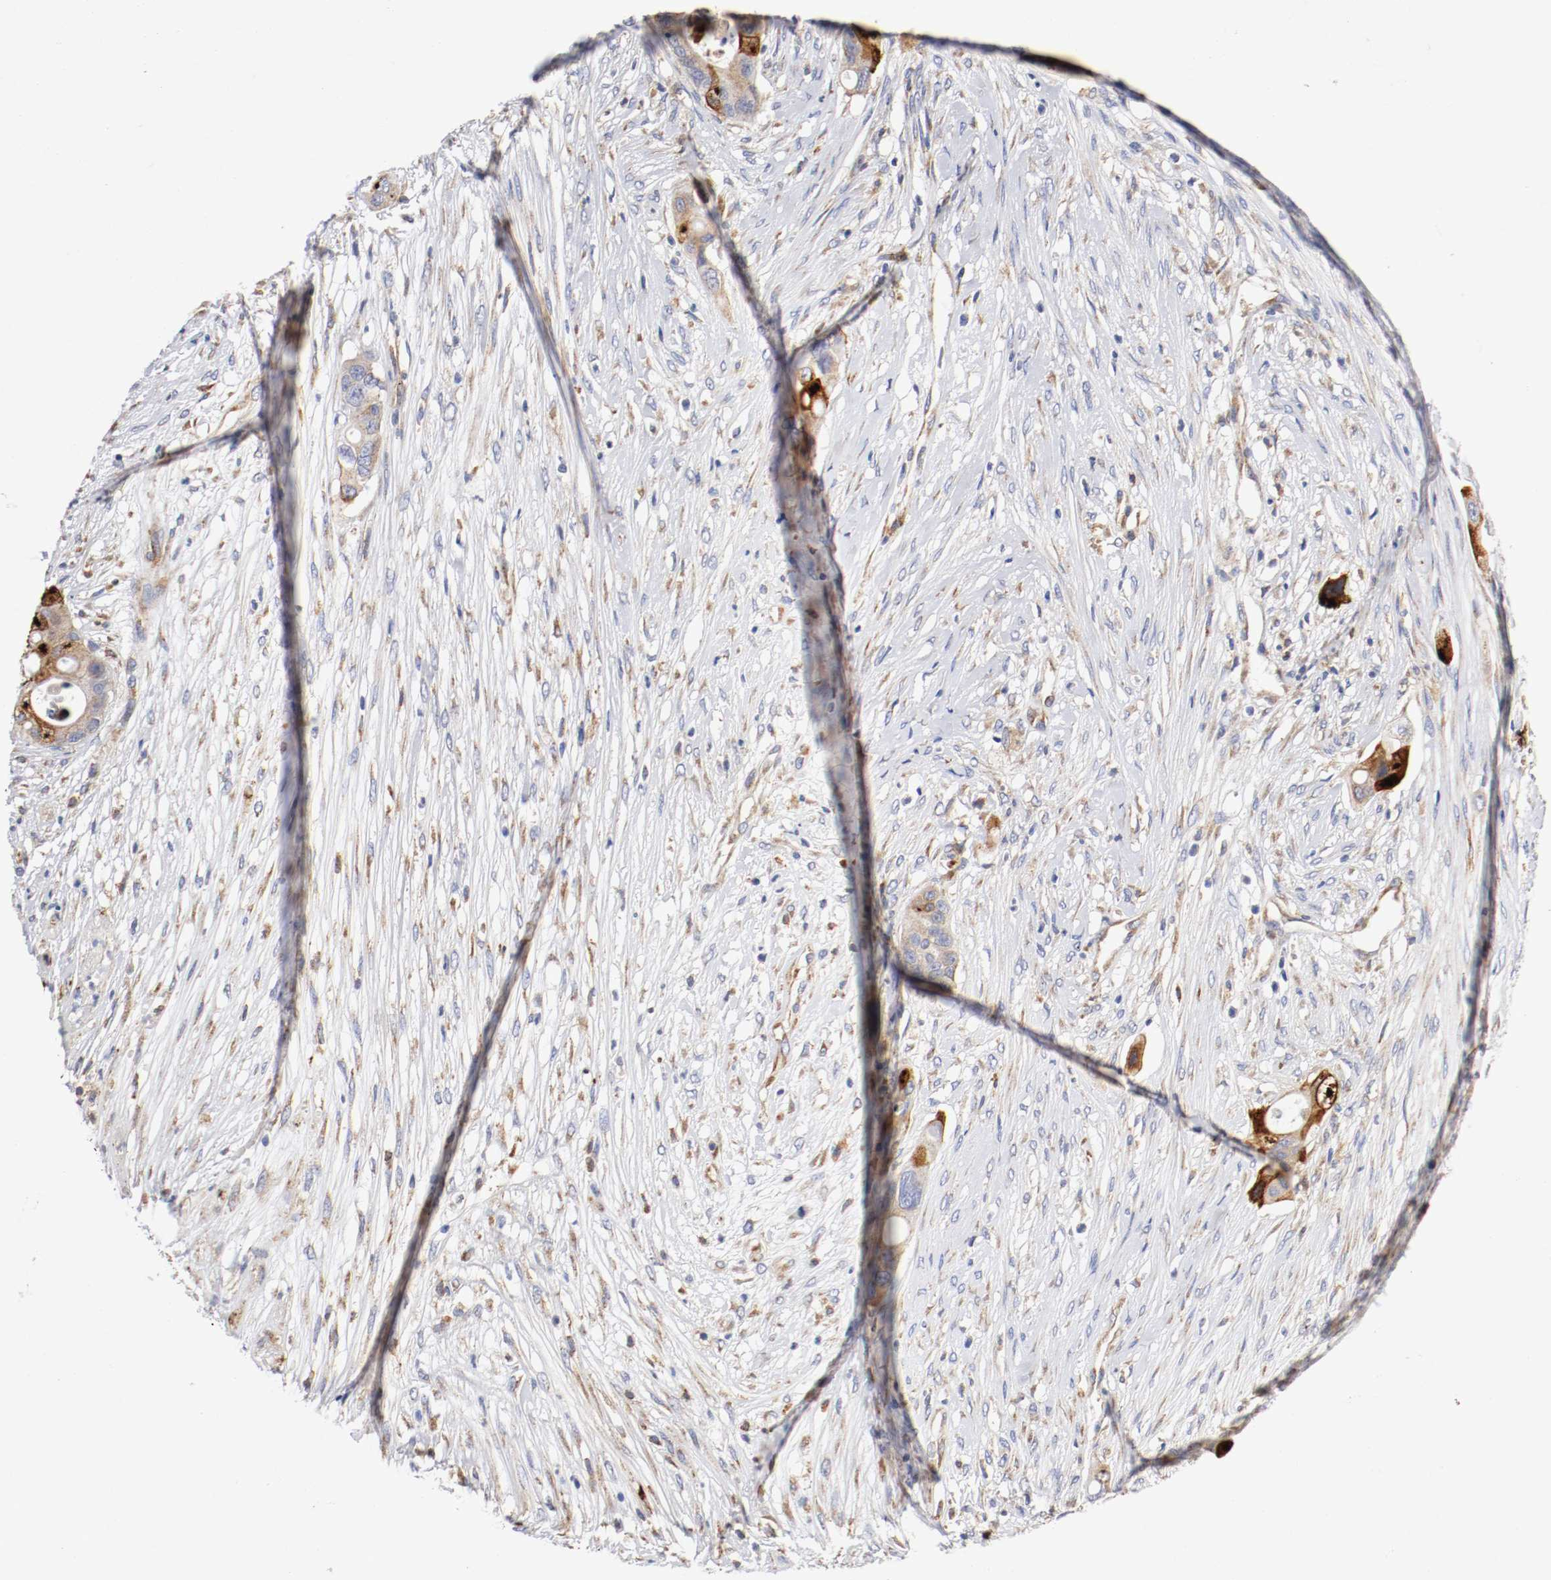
{"staining": {"intensity": "moderate", "quantity": ">75%", "location": "cytoplasmic/membranous"}, "tissue": "colorectal cancer", "cell_type": "Tumor cells", "image_type": "cancer", "snomed": [{"axis": "morphology", "description": "Adenocarcinoma, NOS"}, {"axis": "topography", "description": "Colon"}], "caption": "Immunohistochemical staining of colorectal adenocarcinoma shows moderate cytoplasmic/membranous protein positivity in about >75% of tumor cells.", "gene": "TRAF2", "patient": {"sex": "female", "age": 57}}